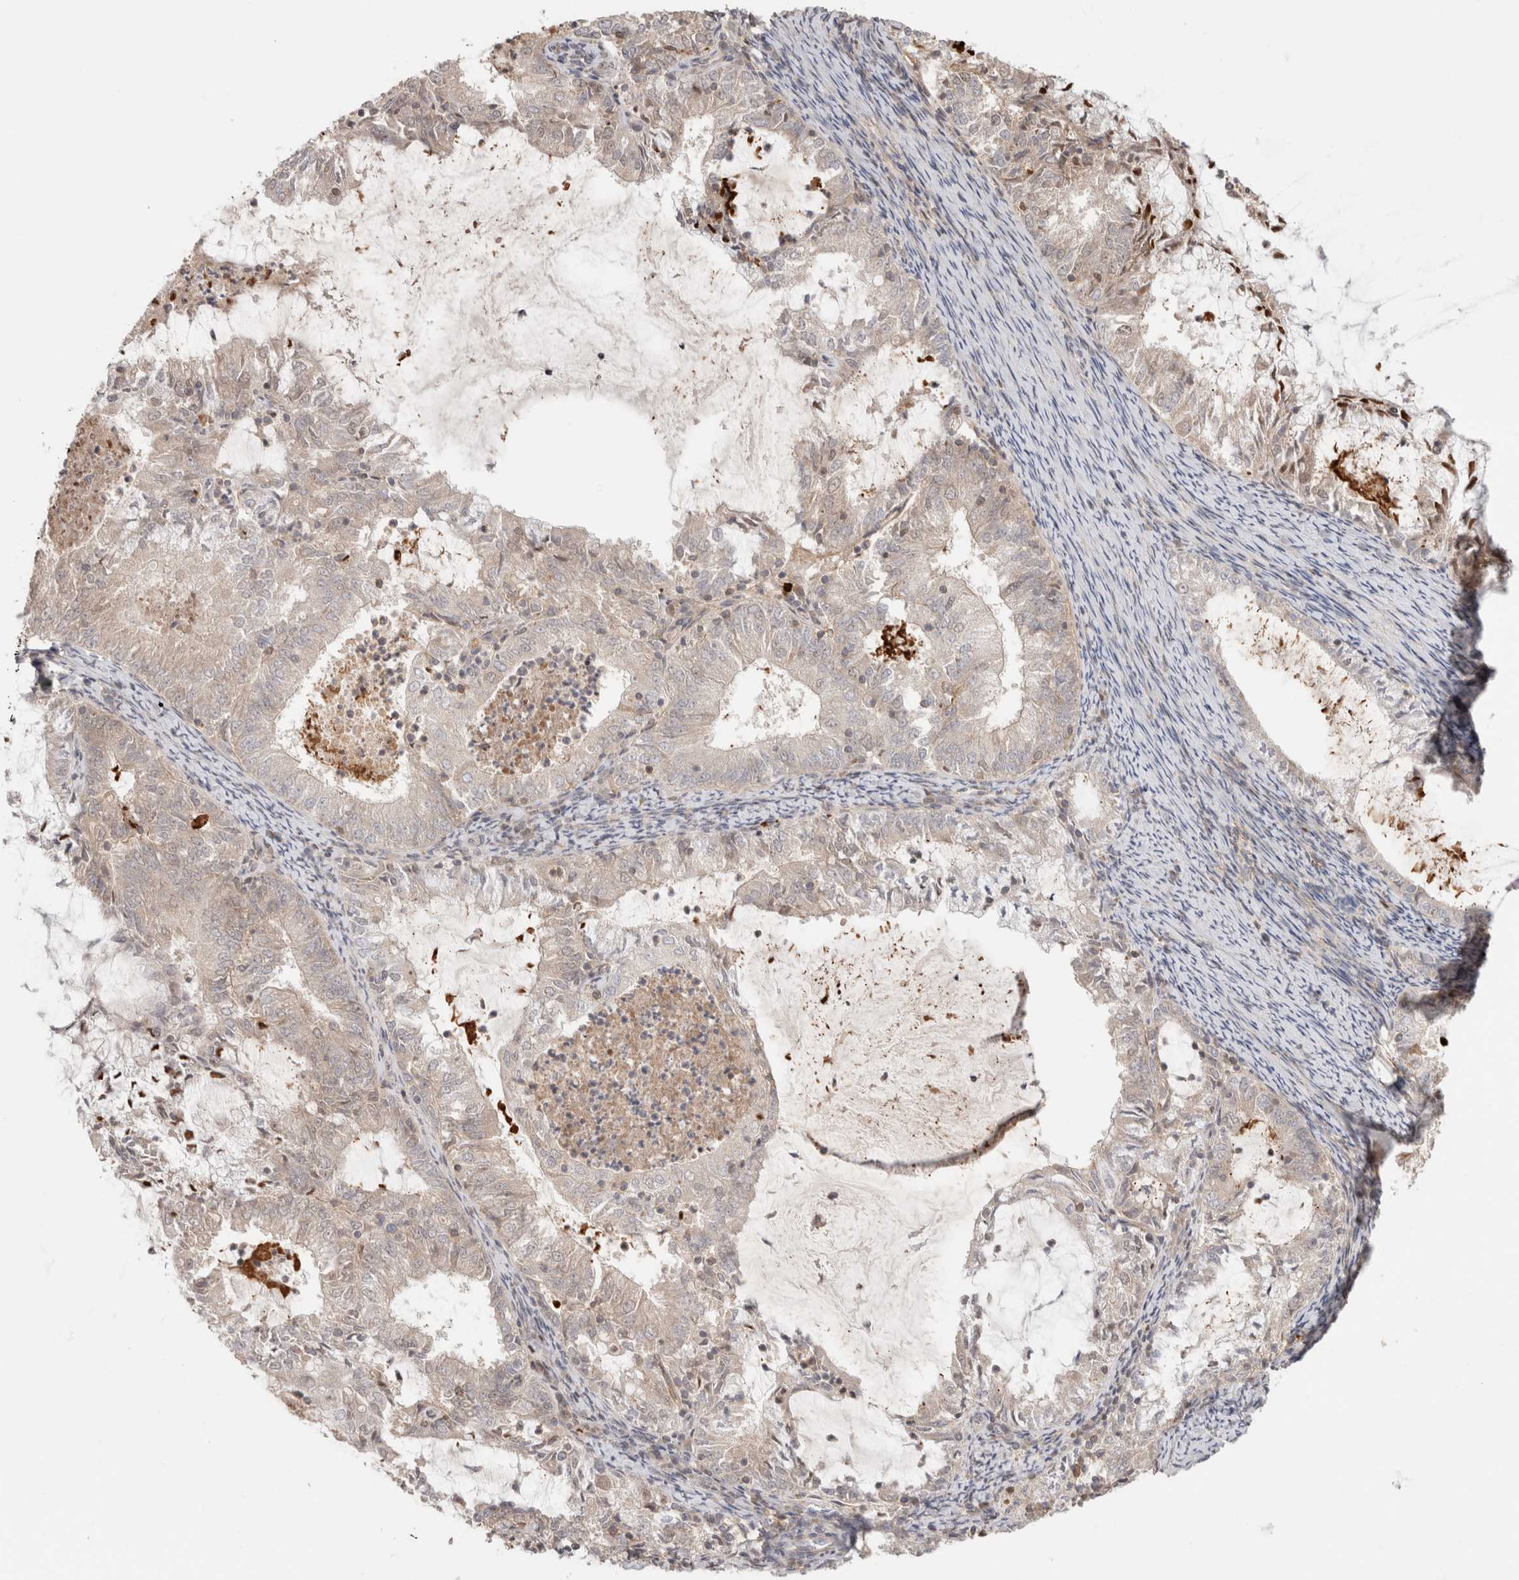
{"staining": {"intensity": "negative", "quantity": "none", "location": "none"}, "tissue": "endometrial cancer", "cell_type": "Tumor cells", "image_type": "cancer", "snomed": [{"axis": "morphology", "description": "Adenocarcinoma, NOS"}, {"axis": "topography", "description": "Endometrium"}], "caption": "Endometrial cancer stained for a protein using immunohistochemistry exhibits no positivity tumor cells.", "gene": "HSPG2", "patient": {"sex": "female", "age": 57}}